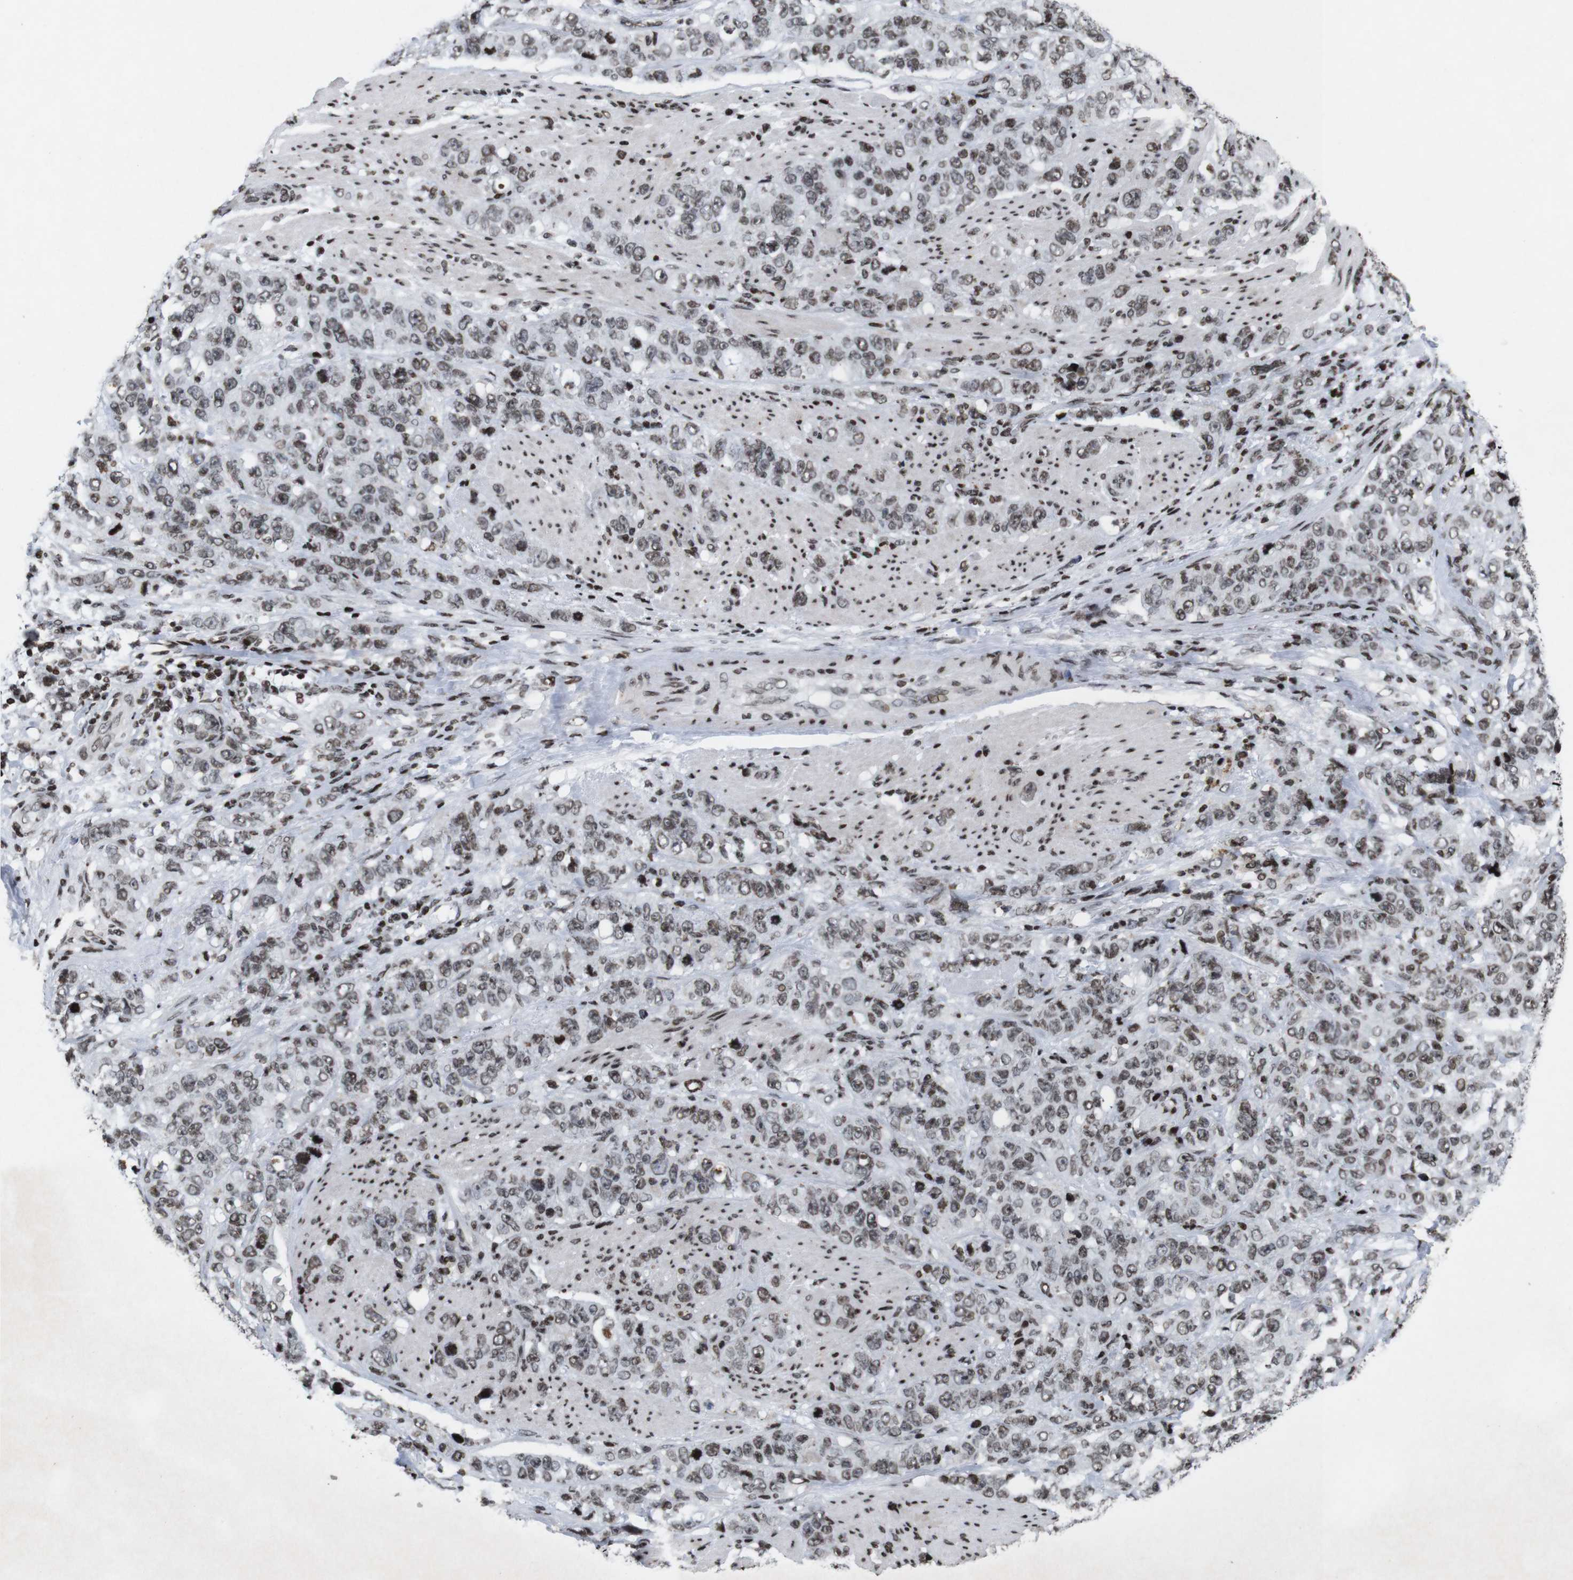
{"staining": {"intensity": "weak", "quantity": ">75%", "location": "nuclear"}, "tissue": "stomach cancer", "cell_type": "Tumor cells", "image_type": "cancer", "snomed": [{"axis": "morphology", "description": "Adenocarcinoma, NOS"}, {"axis": "topography", "description": "Stomach"}], "caption": "Immunohistochemistry (IHC) of stomach adenocarcinoma displays low levels of weak nuclear staining in about >75% of tumor cells.", "gene": "MAGEH1", "patient": {"sex": "male", "age": 48}}